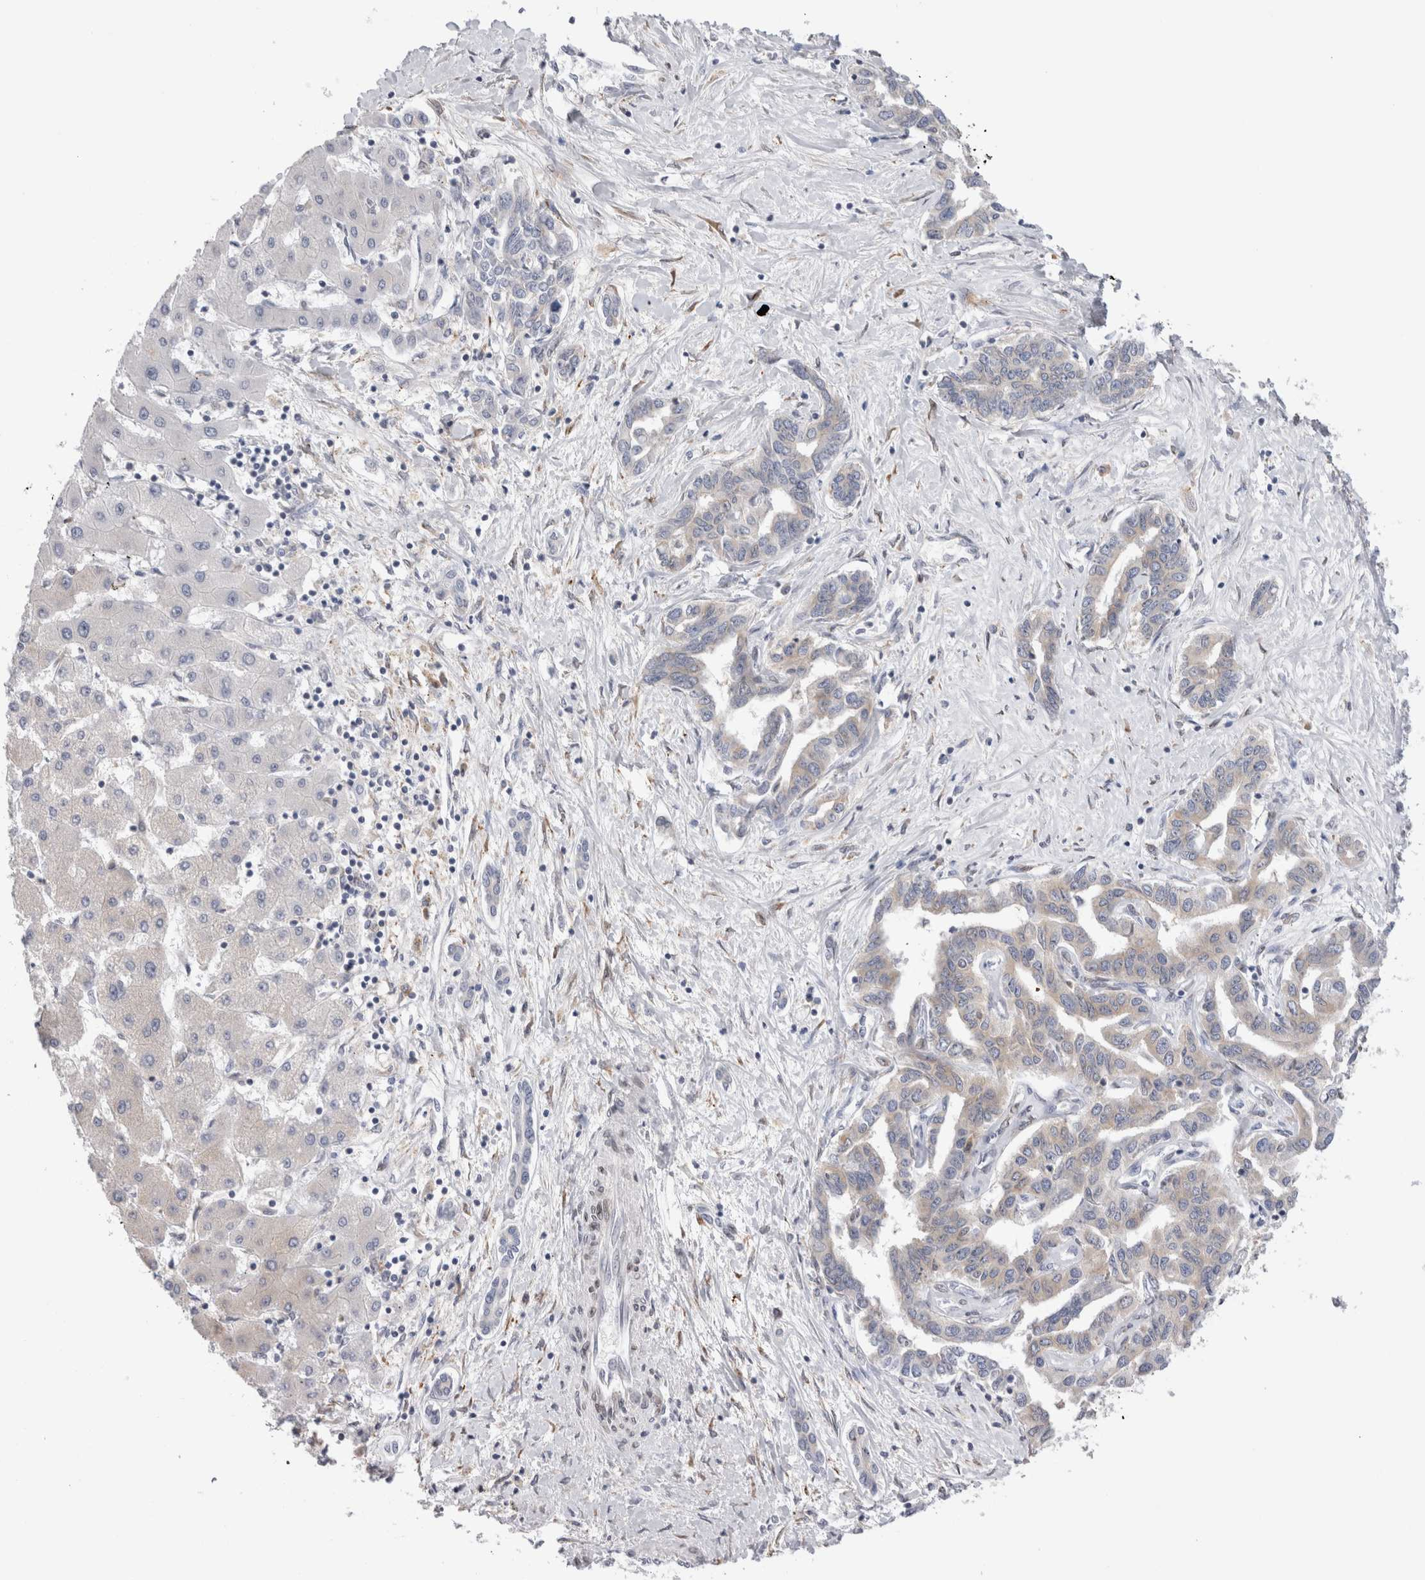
{"staining": {"intensity": "negative", "quantity": "none", "location": "none"}, "tissue": "liver cancer", "cell_type": "Tumor cells", "image_type": "cancer", "snomed": [{"axis": "morphology", "description": "Cholangiocarcinoma"}, {"axis": "topography", "description": "Liver"}], "caption": "This is a image of immunohistochemistry (IHC) staining of cholangiocarcinoma (liver), which shows no expression in tumor cells.", "gene": "VCPIP1", "patient": {"sex": "male", "age": 59}}